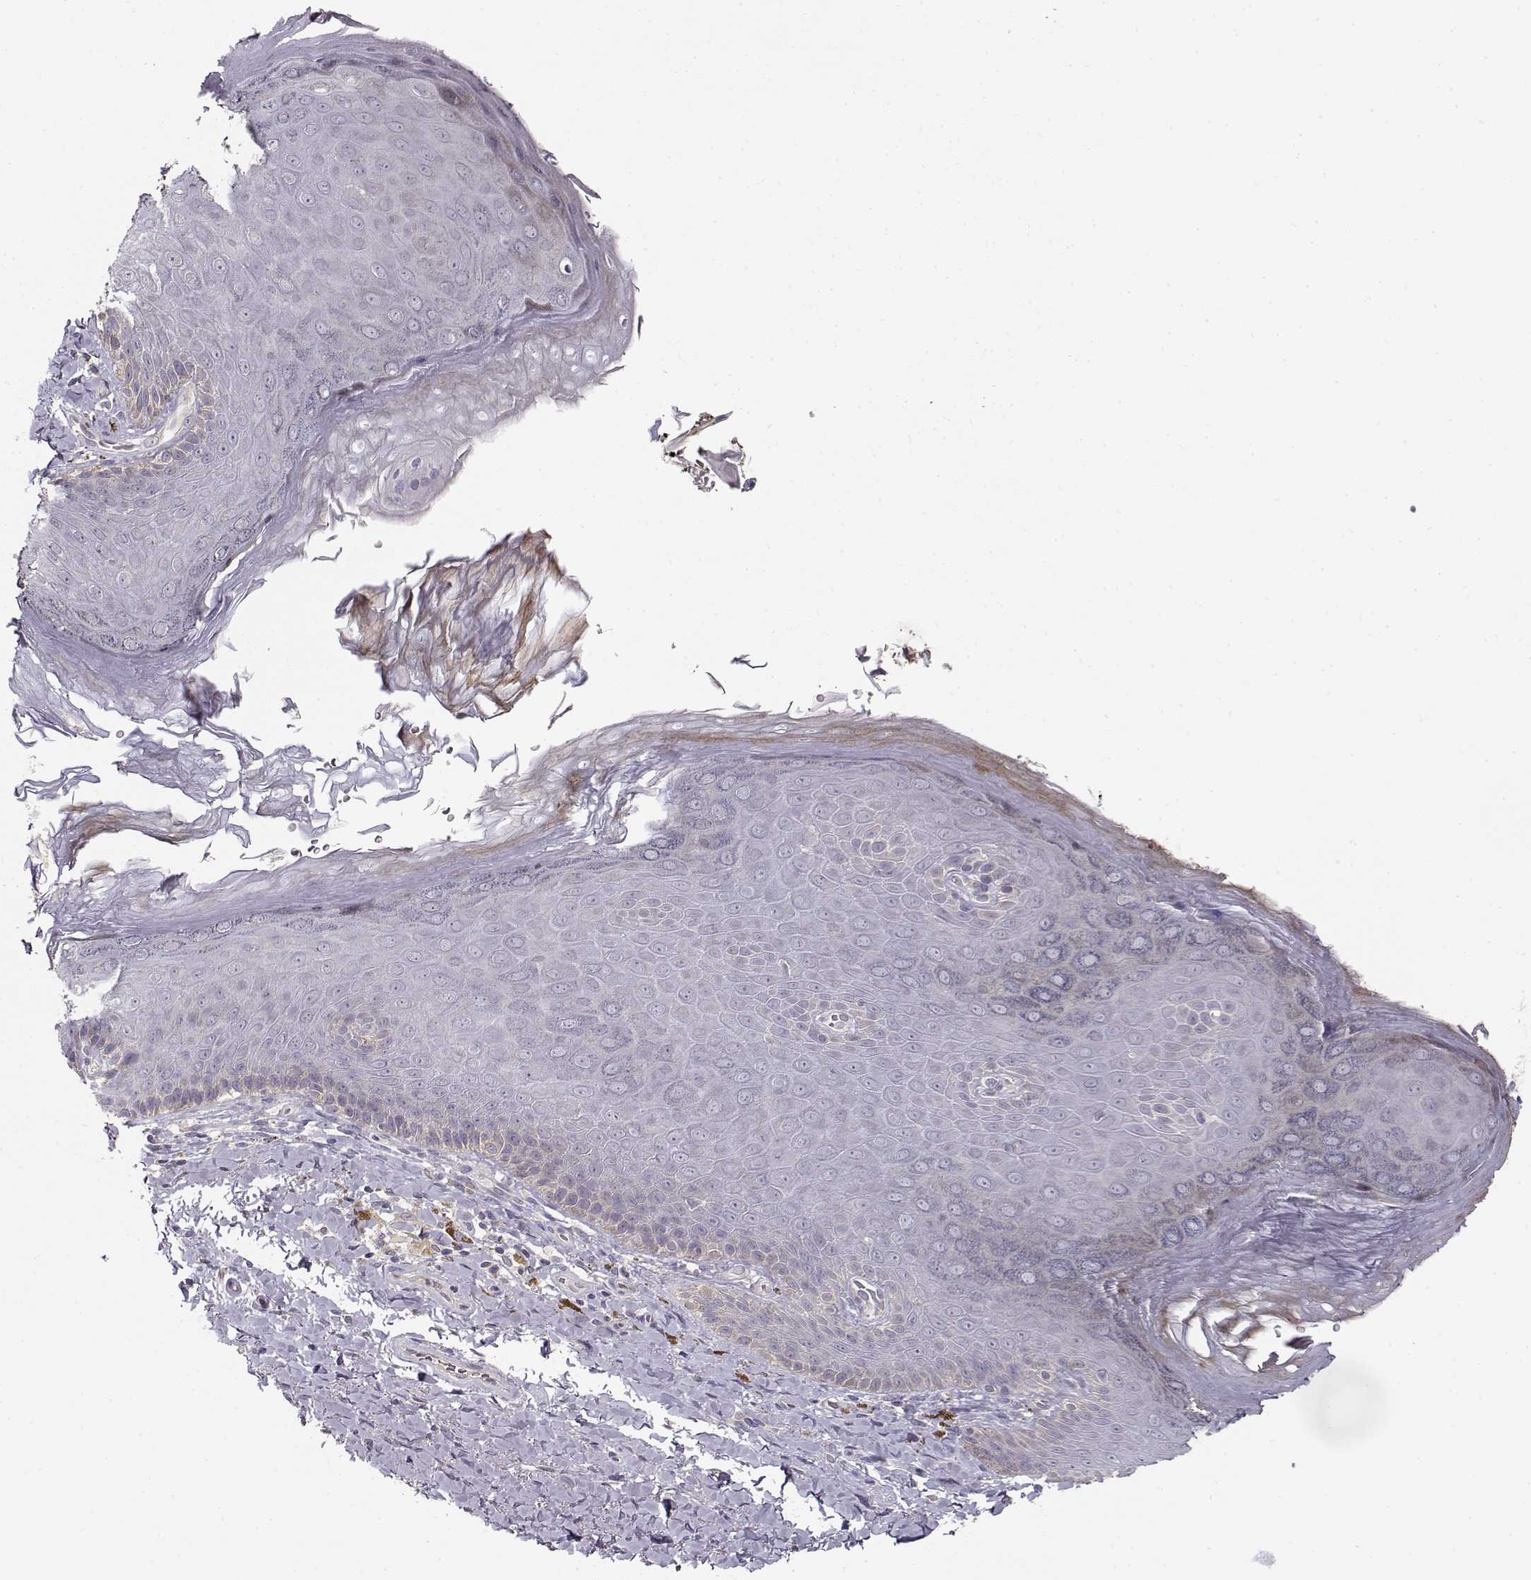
{"staining": {"intensity": "negative", "quantity": "none", "location": "none"}, "tissue": "skin", "cell_type": "Epidermal cells", "image_type": "normal", "snomed": [{"axis": "morphology", "description": "Normal tissue, NOS"}, {"axis": "topography", "description": "Anal"}], "caption": "Normal skin was stained to show a protein in brown. There is no significant expression in epidermal cells. The staining was performed using DAB to visualize the protein expression in brown, while the nuclei were stained in blue with hematoxylin (Magnification: 20x).", "gene": "ENTPD8", "patient": {"sex": "male", "age": 53}}